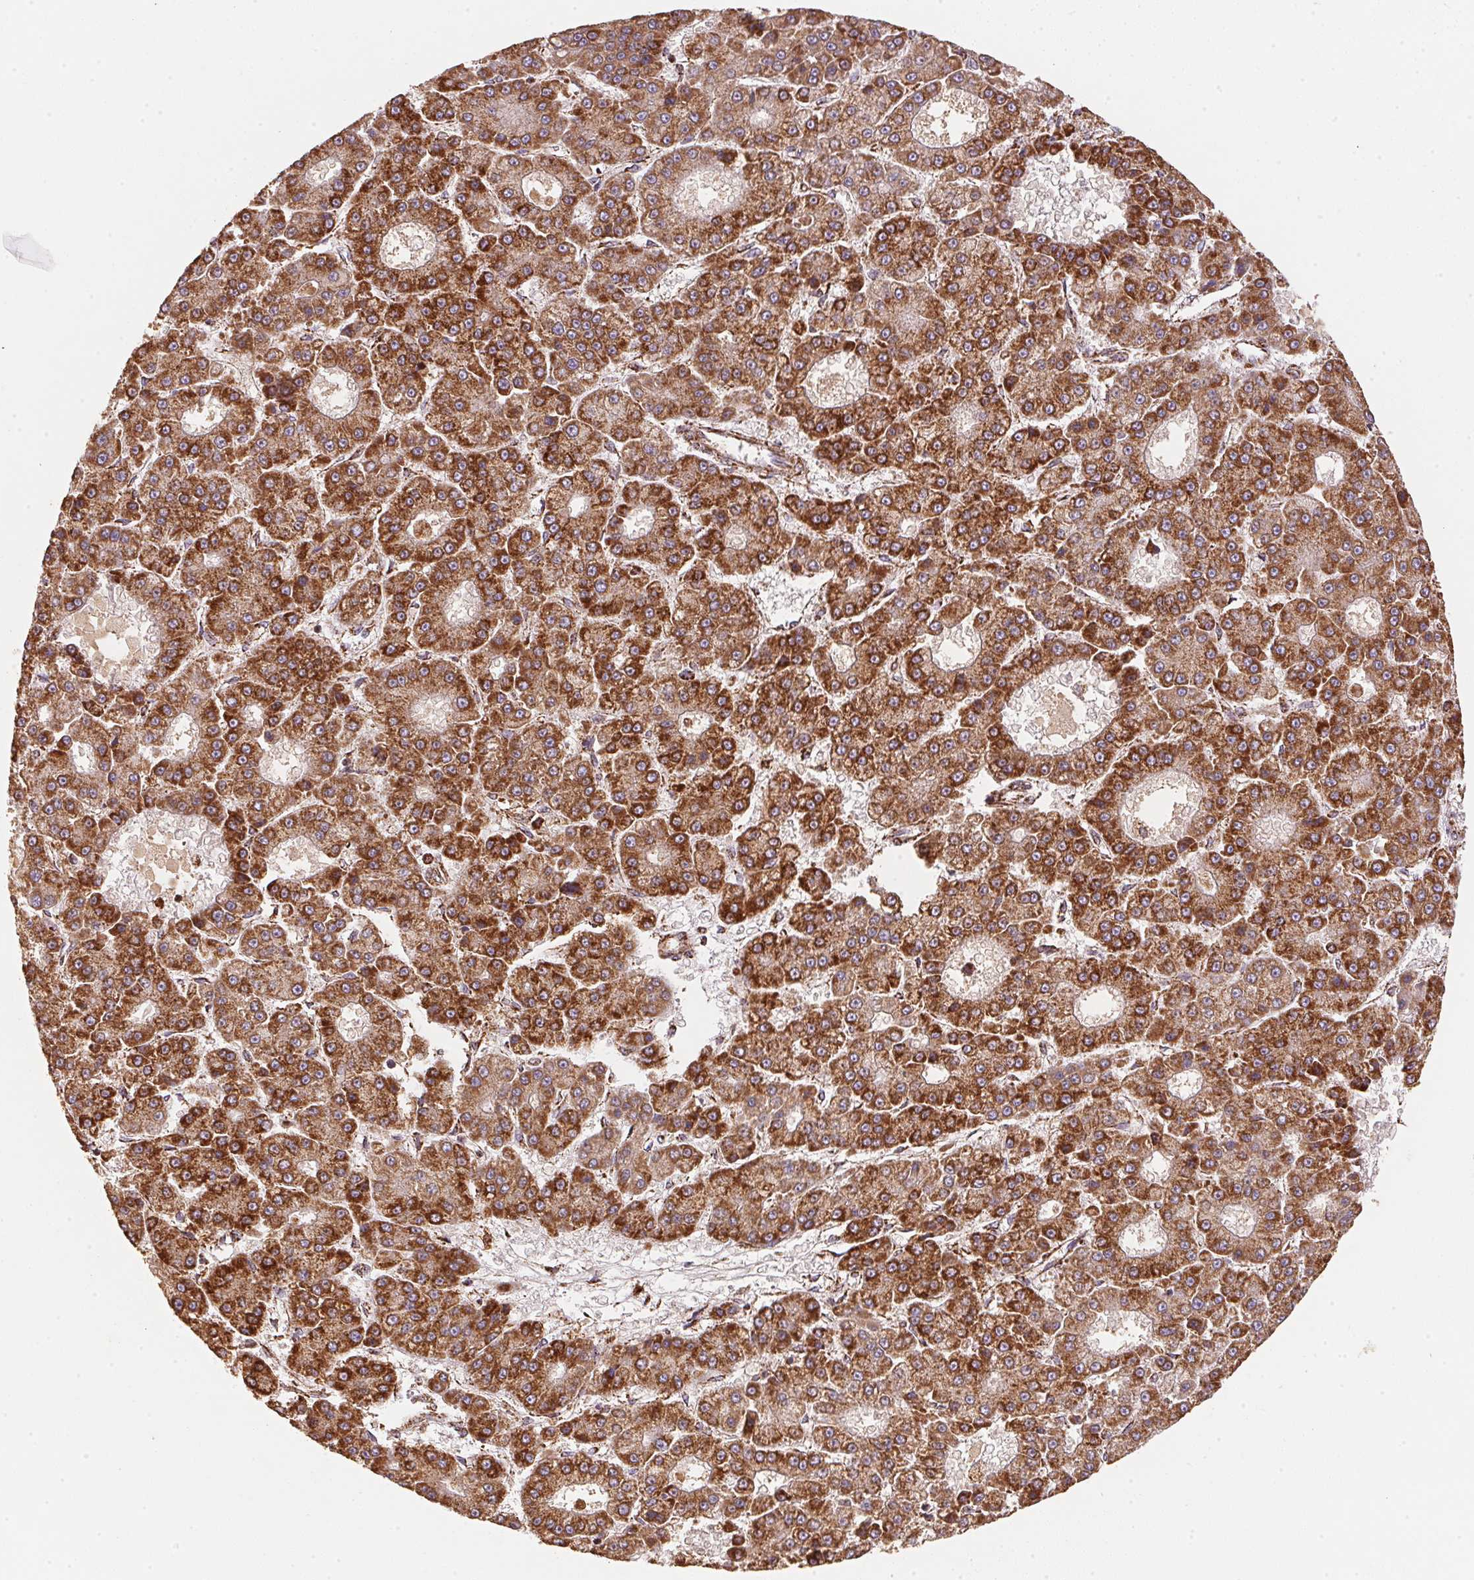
{"staining": {"intensity": "strong", "quantity": ">75%", "location": "cytoplasmic/membranous"}, "tissue": "liver cancer", "cell_type": "Tumor cells", "image_type": "cancer", "snomed": [{"axis": "morphology", "description": "Carcinoma, Hepatocellular, NOS"}, {"axis": "topography", "description": "Liver"}], "caption": "Protein staining shows strong cytoplasmic/membranous staining in about >75% of tumor cells in hepatocellular carcinoma (liver).", "gene": "NDUFS2", "patient": {"sex": "male", "age": 70}}